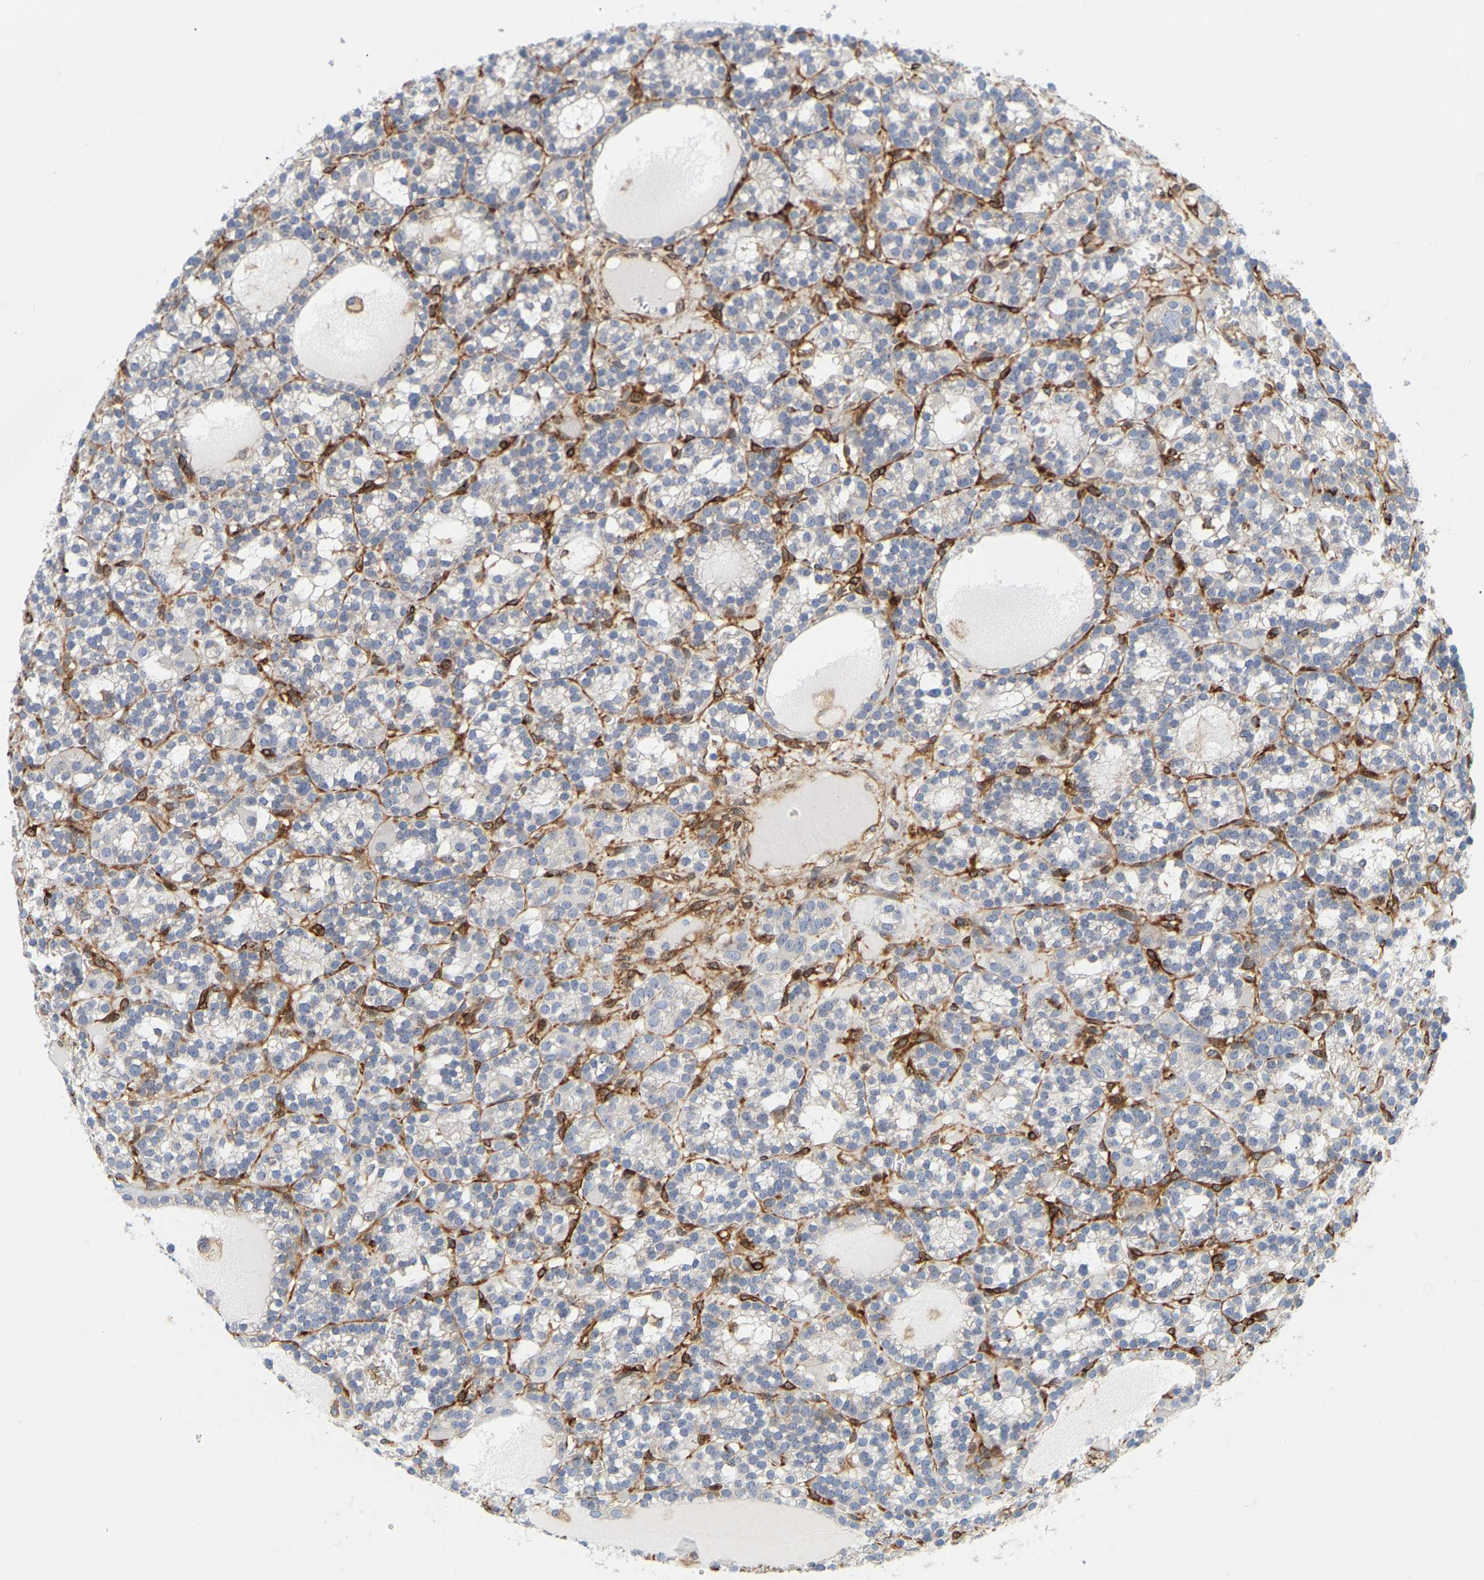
{"staining": {"intensity": "weak", "quantity": "<25%", "location": "cytoplasmic/membranous"}, "tissue": "parathyroid gland", "cell_type": "Glandular cells", "image_type": "normal", "snomed": [{"axis": "morphology", "description": "Normal tissue, NOS"}, {"axis": "morphology", "description": "Adenoma, NOS"}, {"axis": "topography", "description": "Parathyroid gland"}], "caption": "Immunohistochemistry histopathology image of benign parathyroid gland stained for a protein (brown), which demonstrates no positivity in glandular cells.", "gene": "RAPH1", "patient": {"sex": "female", "age": 58}}